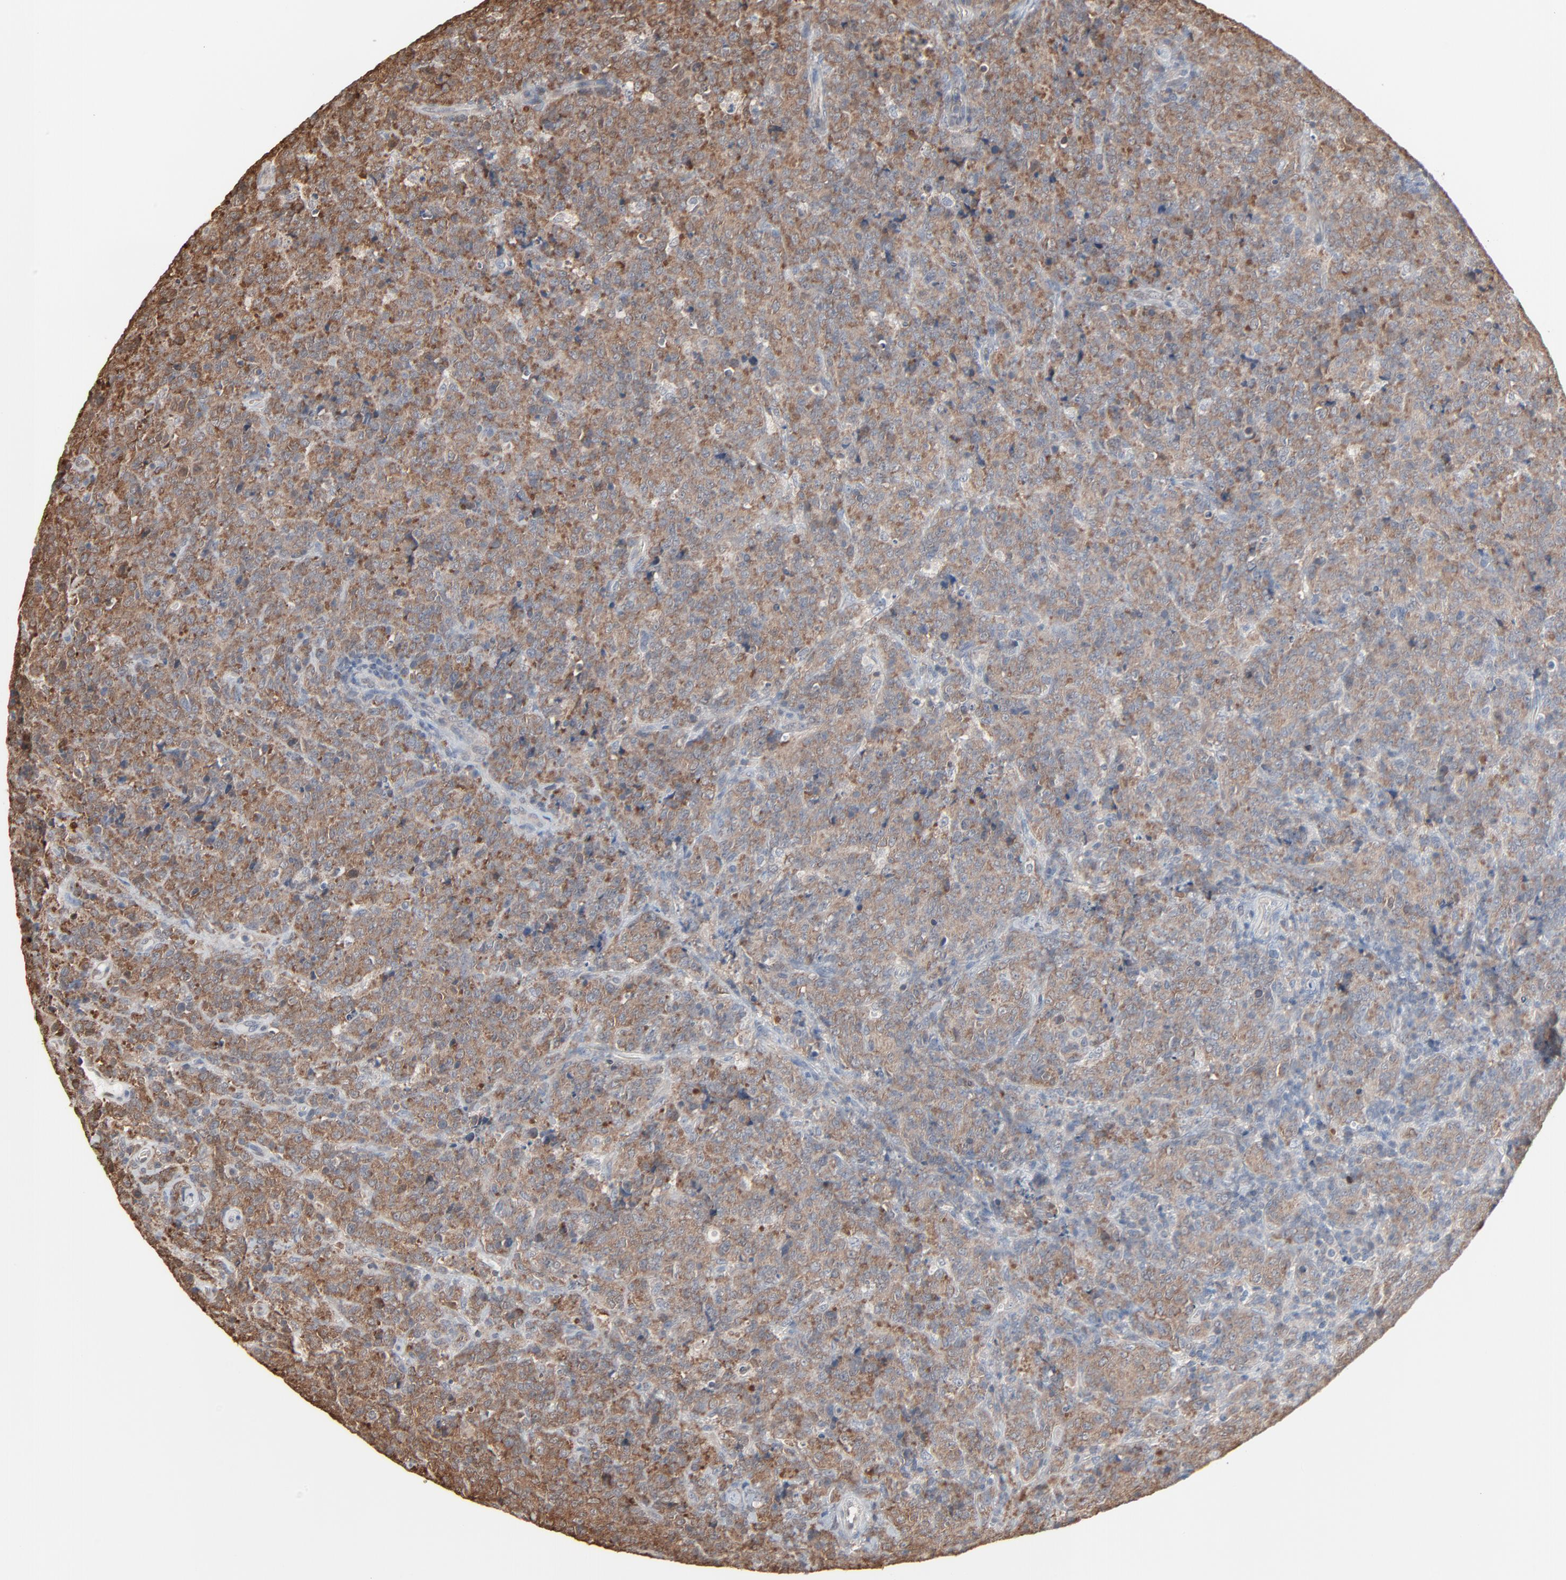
{"staining": {"intensity": "moderate", "quantity": ">75%", "location": "cytoplasmic/membranous"}, "tissue": "lymphoma", "cell_type": "Tumor cells", "image_type": "cancer", "snomed": [{"axis": "morphology", "description": "Malignant lymphoma, non-Hodgkin's type, High grade"}, {"axis": "topography", "description": "Tonsil"}], "caption": "Lymphoma tissue reveals moderate cytoplasmic/membranous staining in approximately >75% of tumor cells", "gene": "CCT5", "patient": {"sex": "female", "age": 36}}